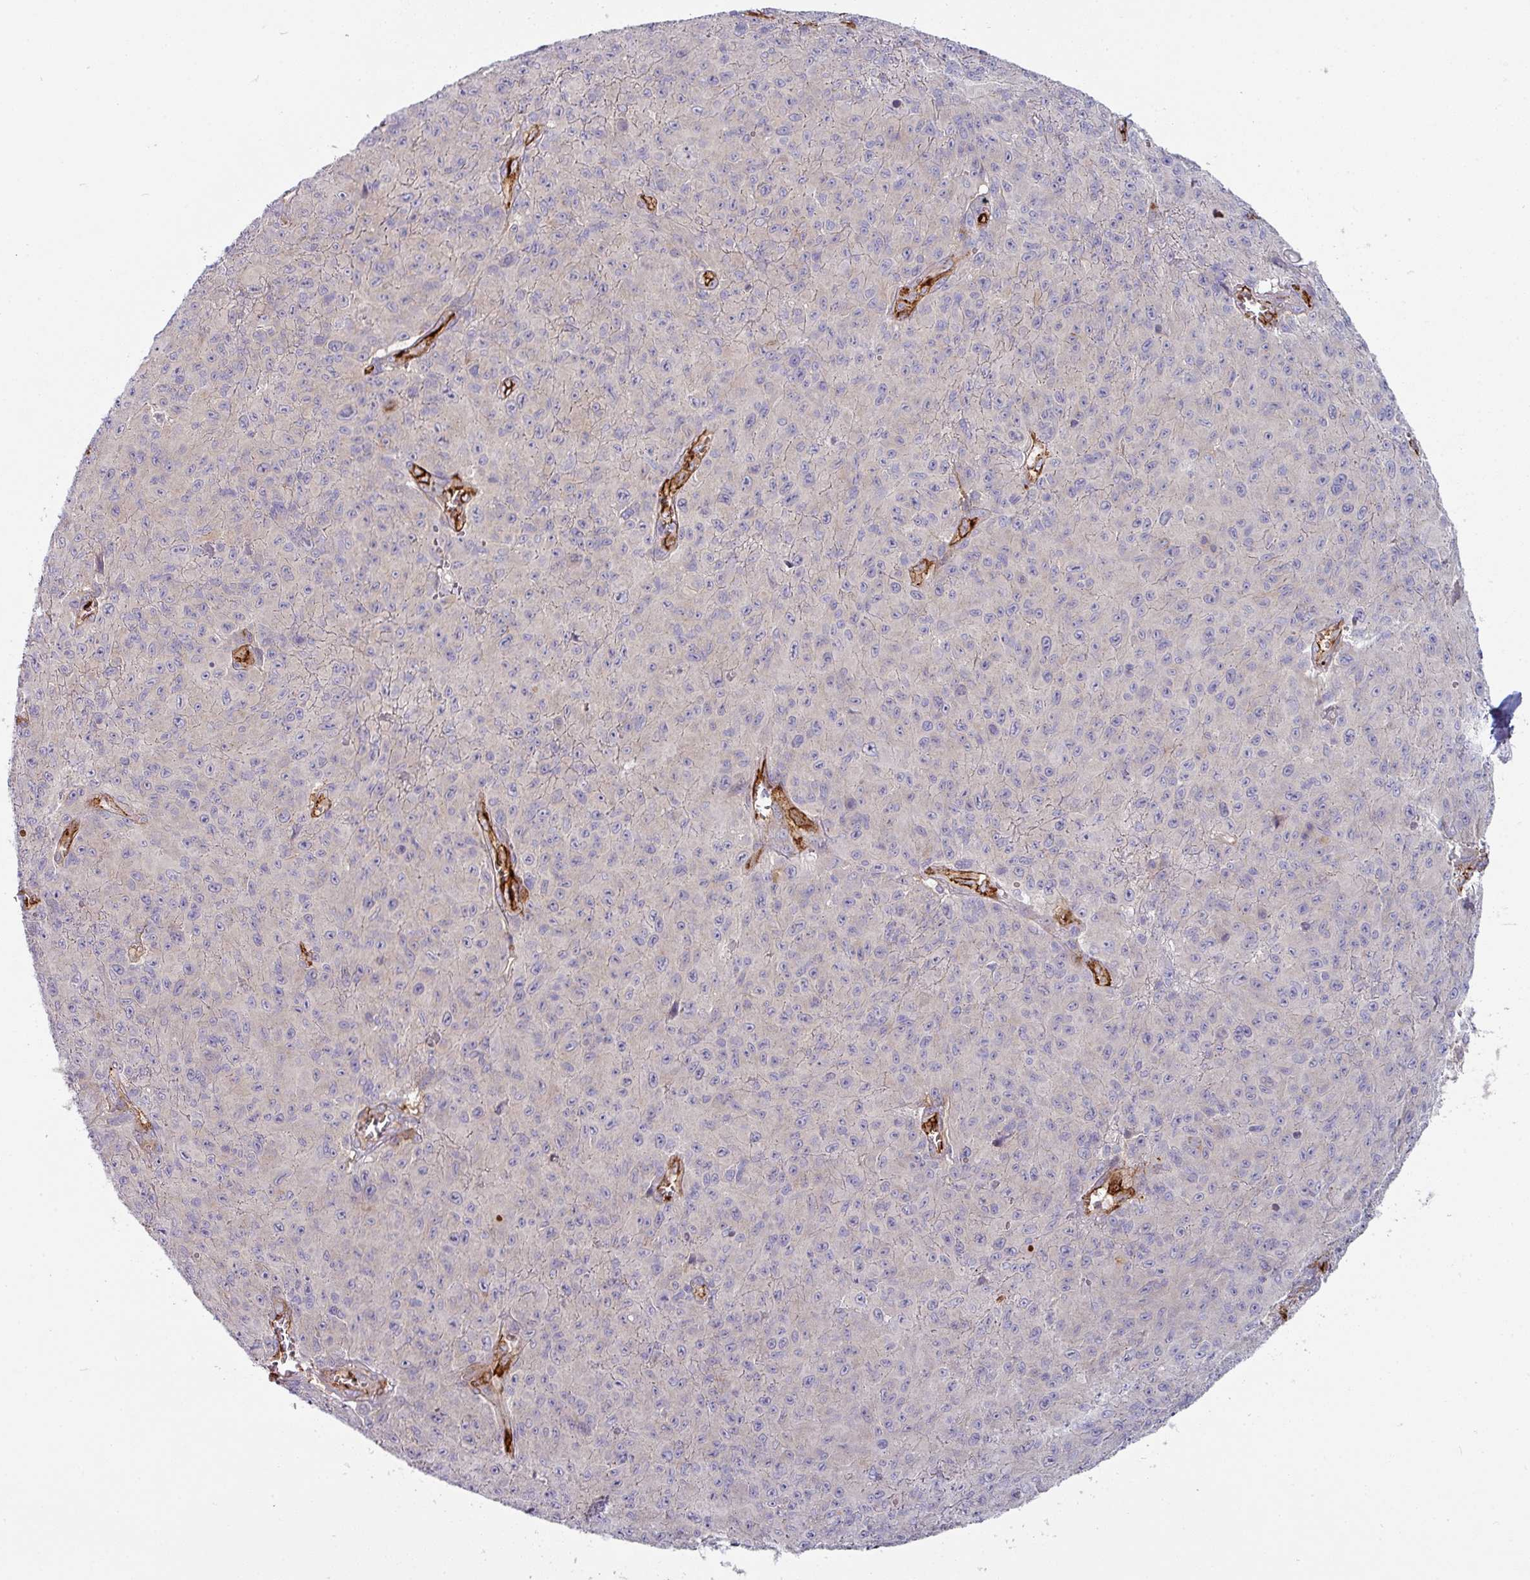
{"staining": {"intensity": "negative", "quantity": "none", "location": "none"}, "tissue": "melanoma", "cell_type": "Tumor cells", "image_type": "cancer", "snomed": [{"axis": "morphology", "description": "Malignant melanoma, NOS"}, {"axis": "topography", "description": "Skin"}], "caption": "Human melanoma stained for a protein using immunohistochemistry reveals no staining in tumor cells.", "gene": "PRODH2", "patient": {"sex": "male", "age": 46}}